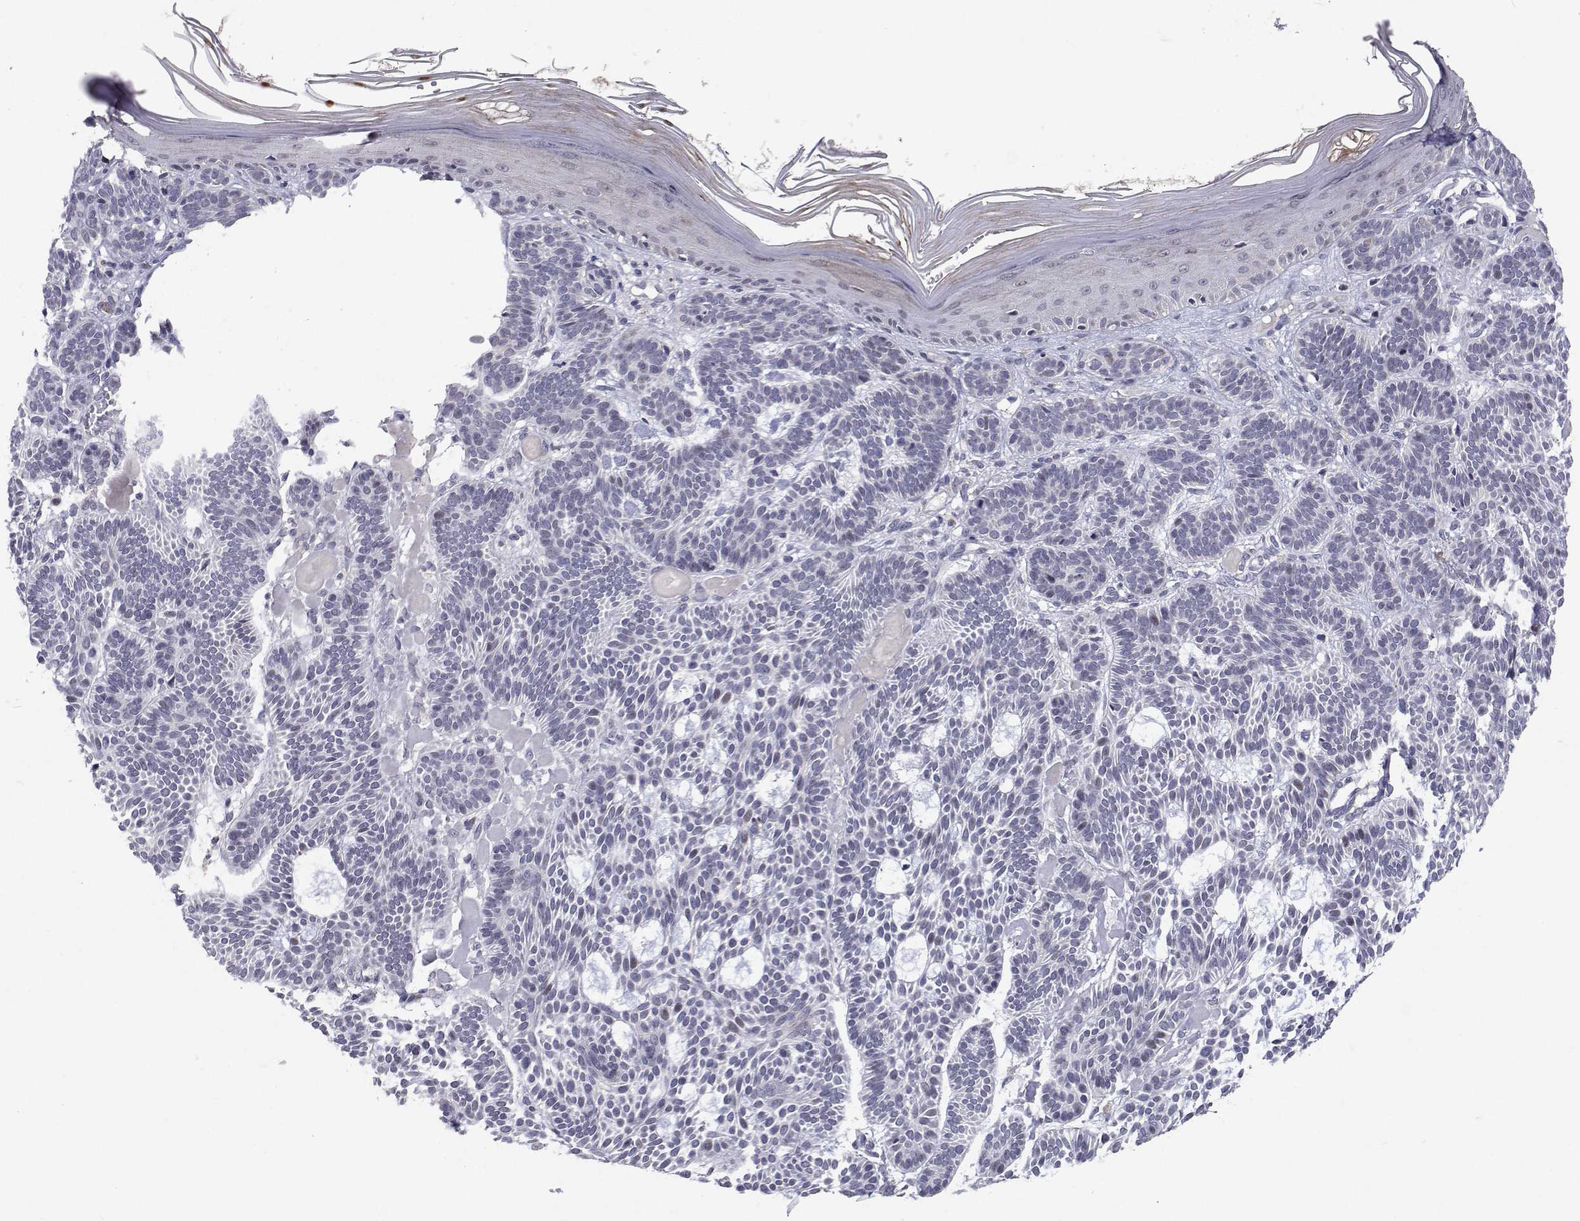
{"staining": {"intensity": "negative", "quantity": "none", "location": "none"}, "tissue": "skin cancer", "cell_type": "Tumor cells", "image_type": "cancer", "snomed": [{"axis": "morphology", "description": "Basal cell carcinoma"}, {"axis": "topography", "description": "Skin"}], "caption": "Protein analysis of skin cancer (basal cell carcinoma) demonstrates no significant positivity in tumor cells.", "gene": "RBPJL", "patient": {"sex": "male", "age": 85}}